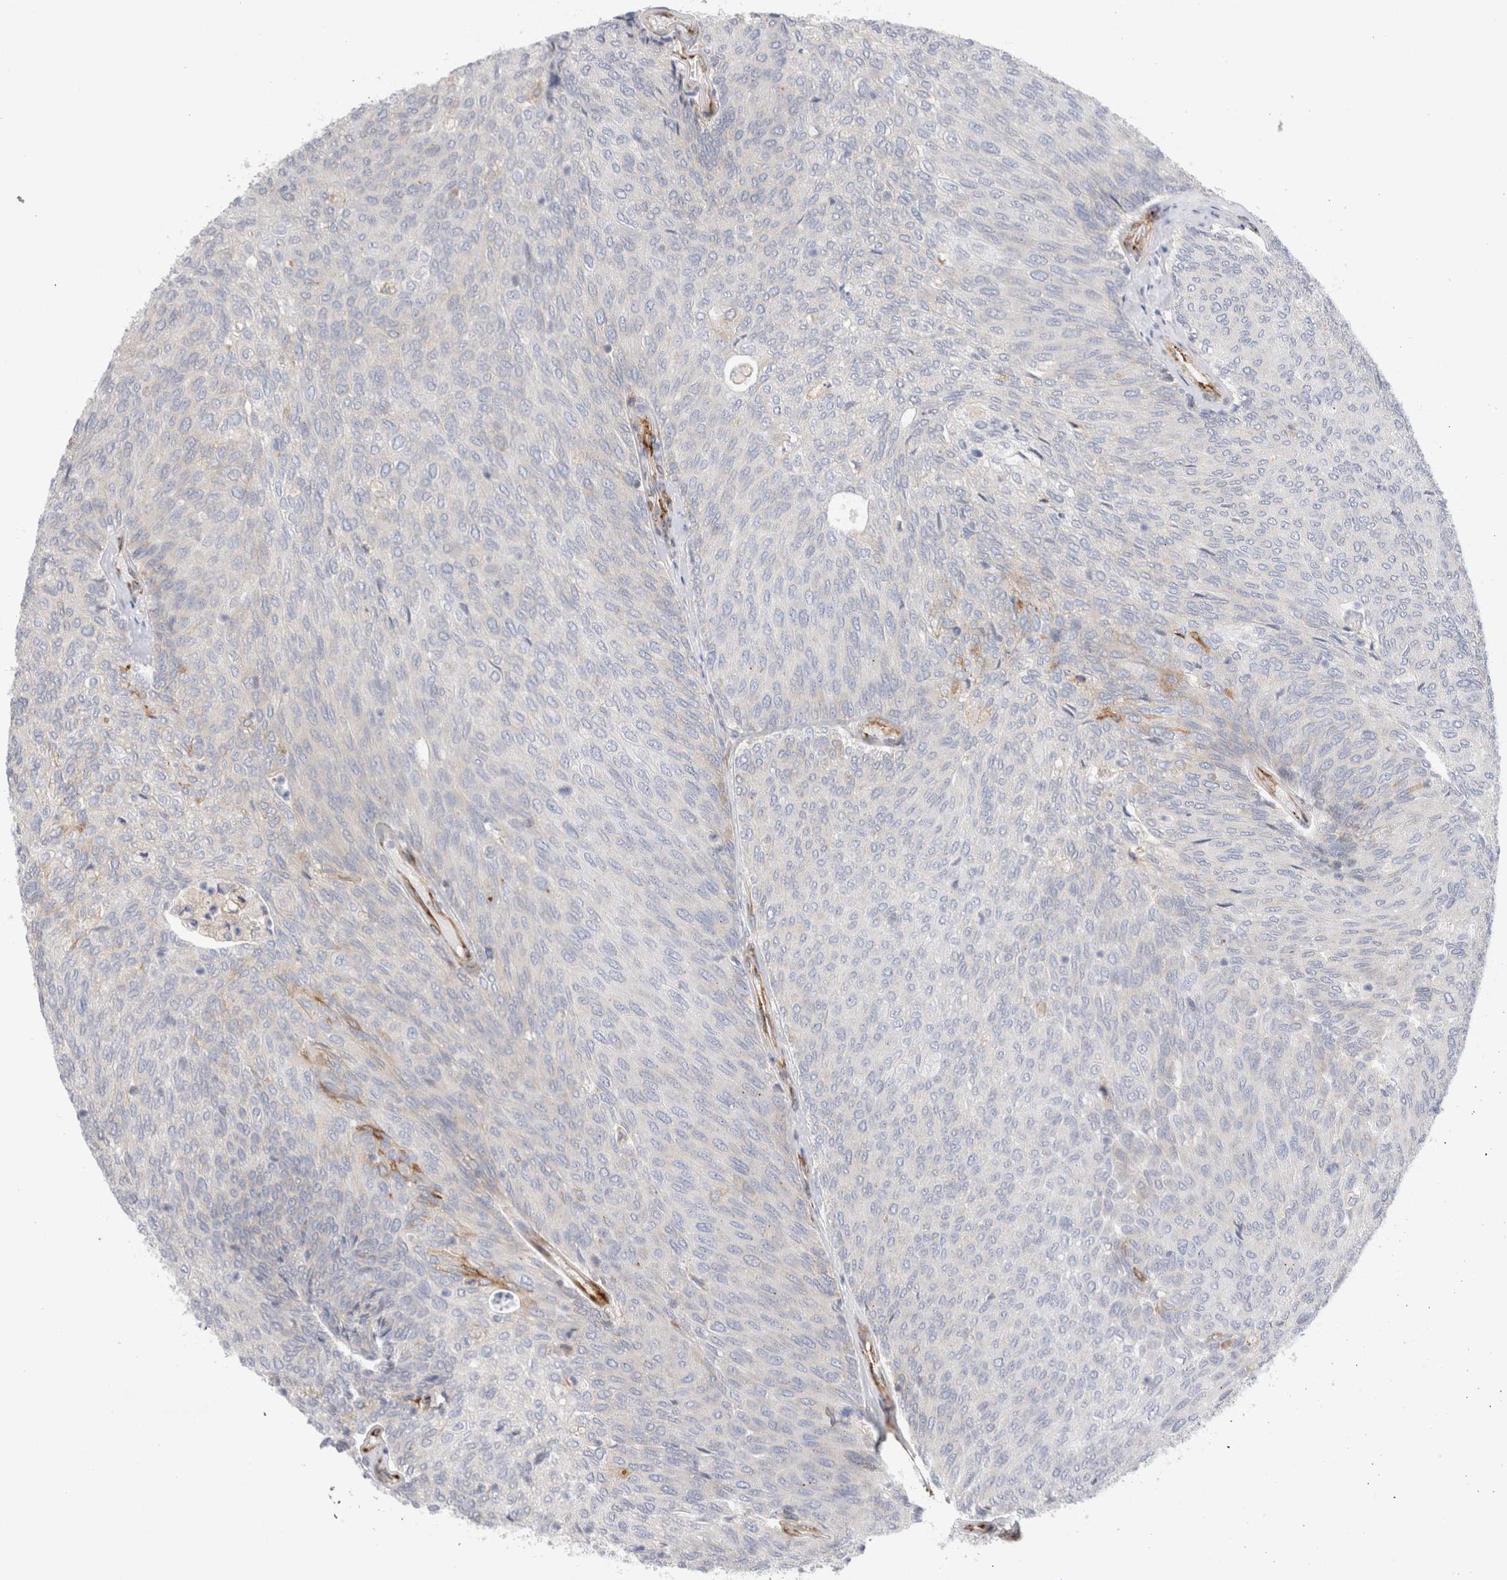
{"staining": {"intensity": "negative", "quantity": "none", "location": "none"}, "tissue": "urothelial cancer", "cell_type": "Tumor cells", "image_type": "cancer", "snomed": [{"axis": "morphology", "description": "Urothelial carcinoma, Low grade"}, {"axis": "topography", "description": "Urinary bladder"}], "caption": "Tumor cells are negative for protein expression in human urothelial cancer.", "gene": "CNPY4", "patient": {"sex": "female", "age": 79}}